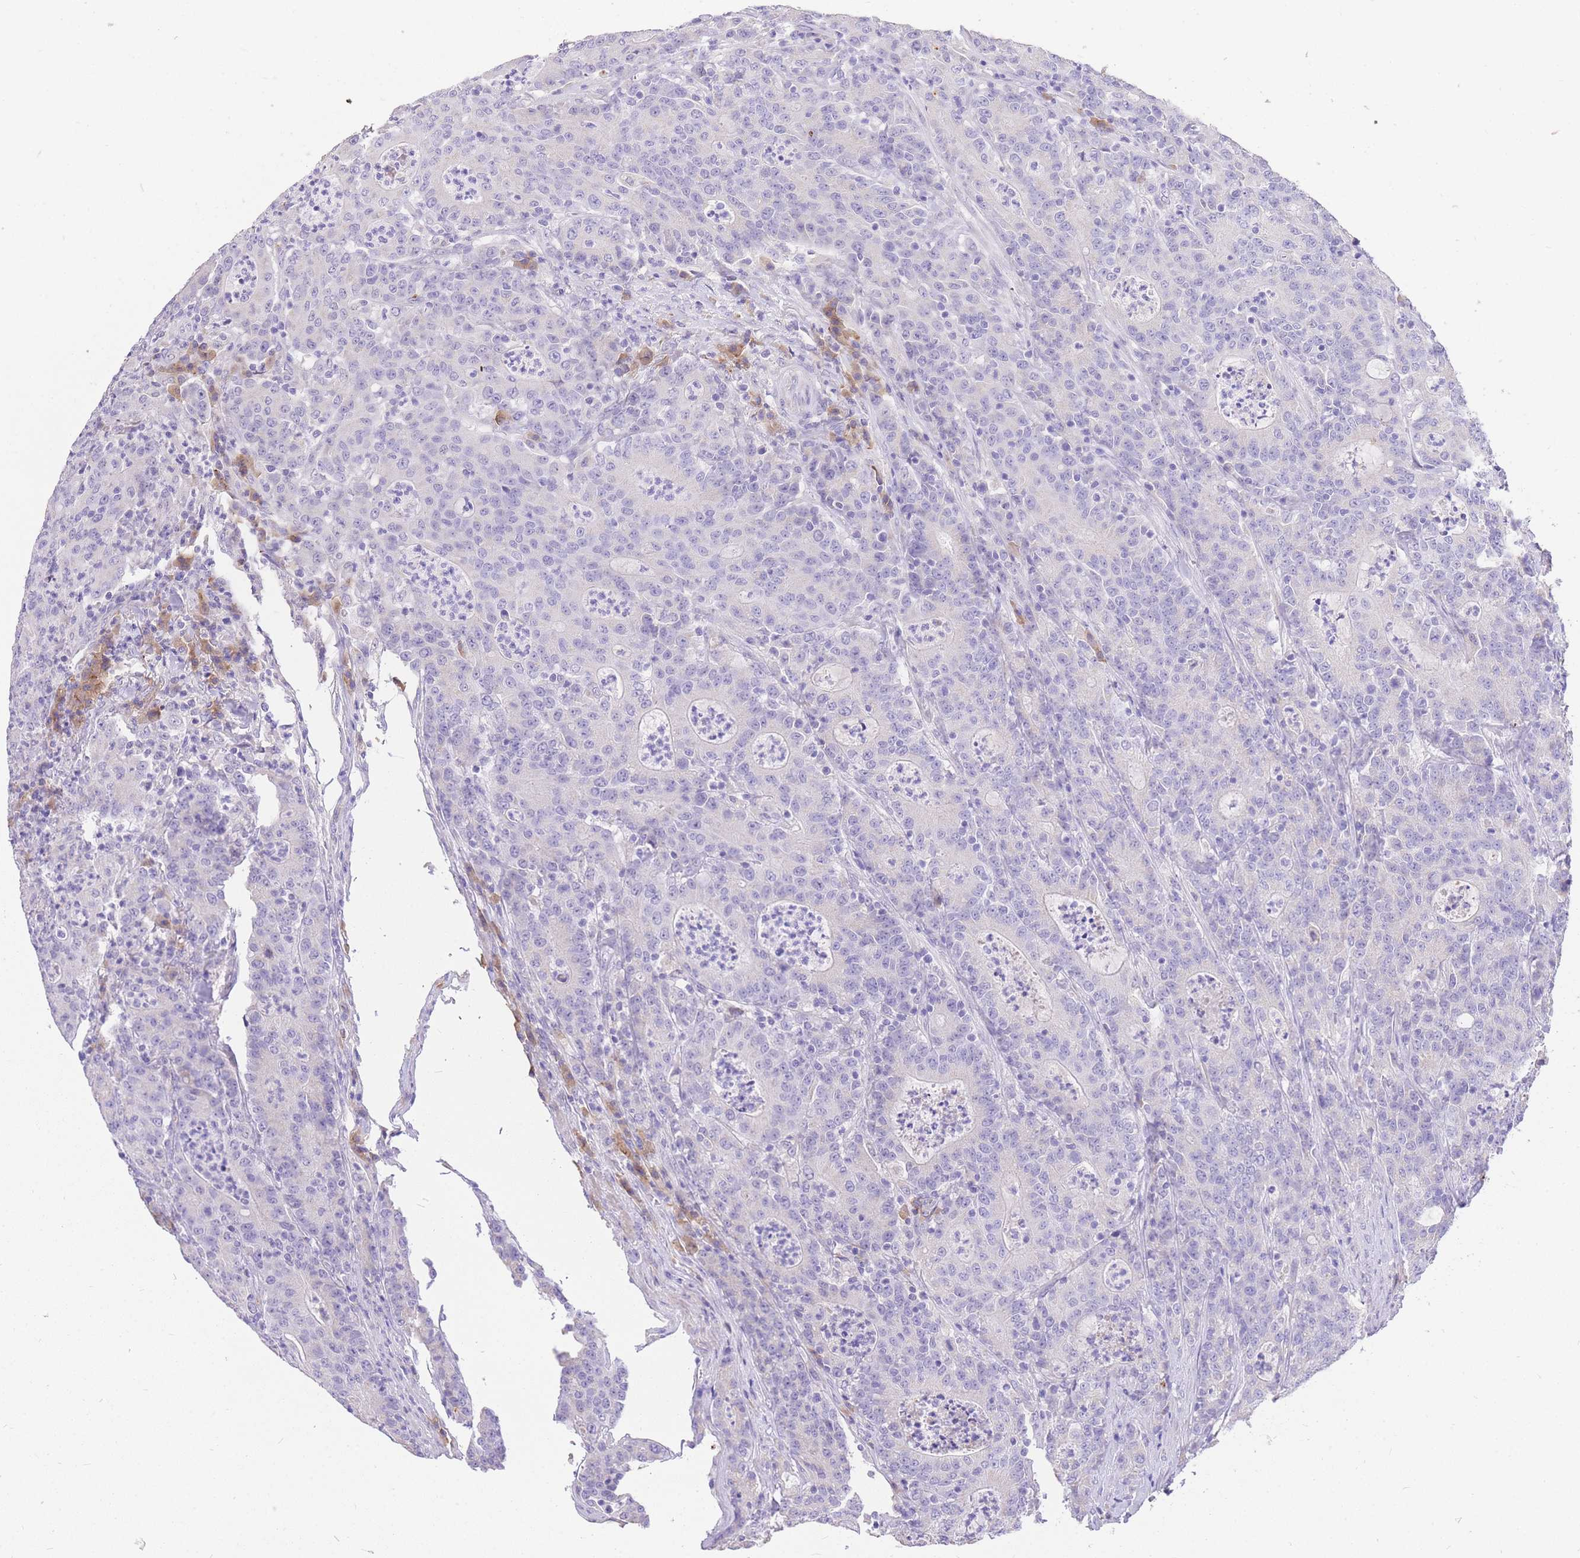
{"staining": {"intensity": "negative", "quantity": "none", "location": "none"}, "tissue": "colorectal cancer", "cell_type": "Tumor cells", "image_type": "cancer", "snomed": [{"axis": "morphology", "description": "Adenocarcinoma, NOS"}, {"axis": "topography", "description": "Colon"}], "caption": "Adenocarcinoma (colorectal) was stained to show a protein in brown. There is no significant staining in tumor cells.", "gene": "C2orf88", "patient": {"sex": "male", "age": 83}}